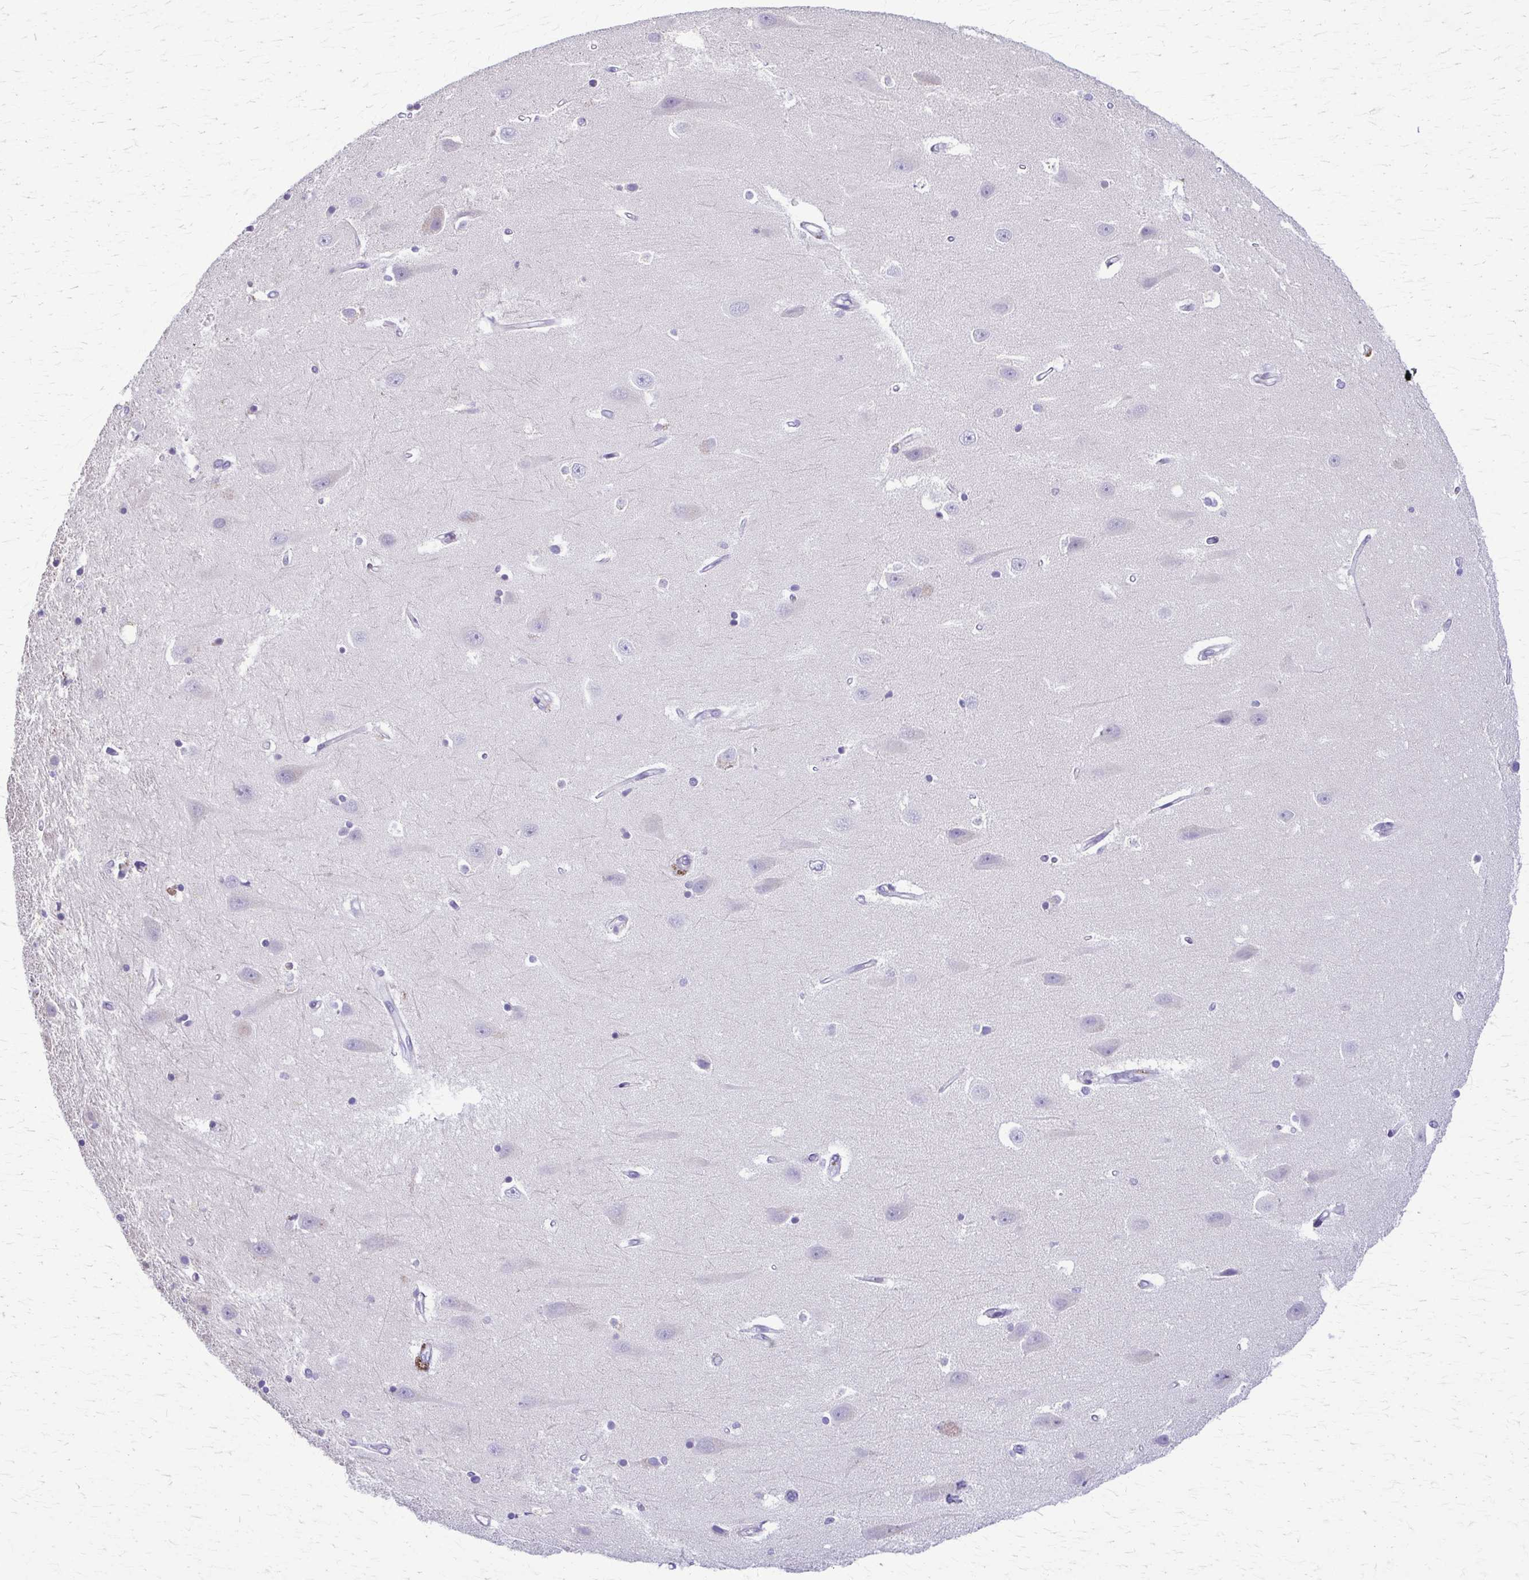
{"staining": {"intensity": "negative", "quantity": "none", "location": "none"}, "tissue": "hippocampus", "cell_type": "Glial cells", "image_type": "normal", "snomed": [{"axis": "morphology", "description": "Normal tissue, NOS"}, {"axis": "topography", "description": "Hippocampus"}], "caption": "This is an immunohistochemistry (IHC) histopathology image of unremarkable human hippocampus. There is no staining in glial cells.", "gene": "SAMD13", "patient": {"sex": "male", "age": 63}}